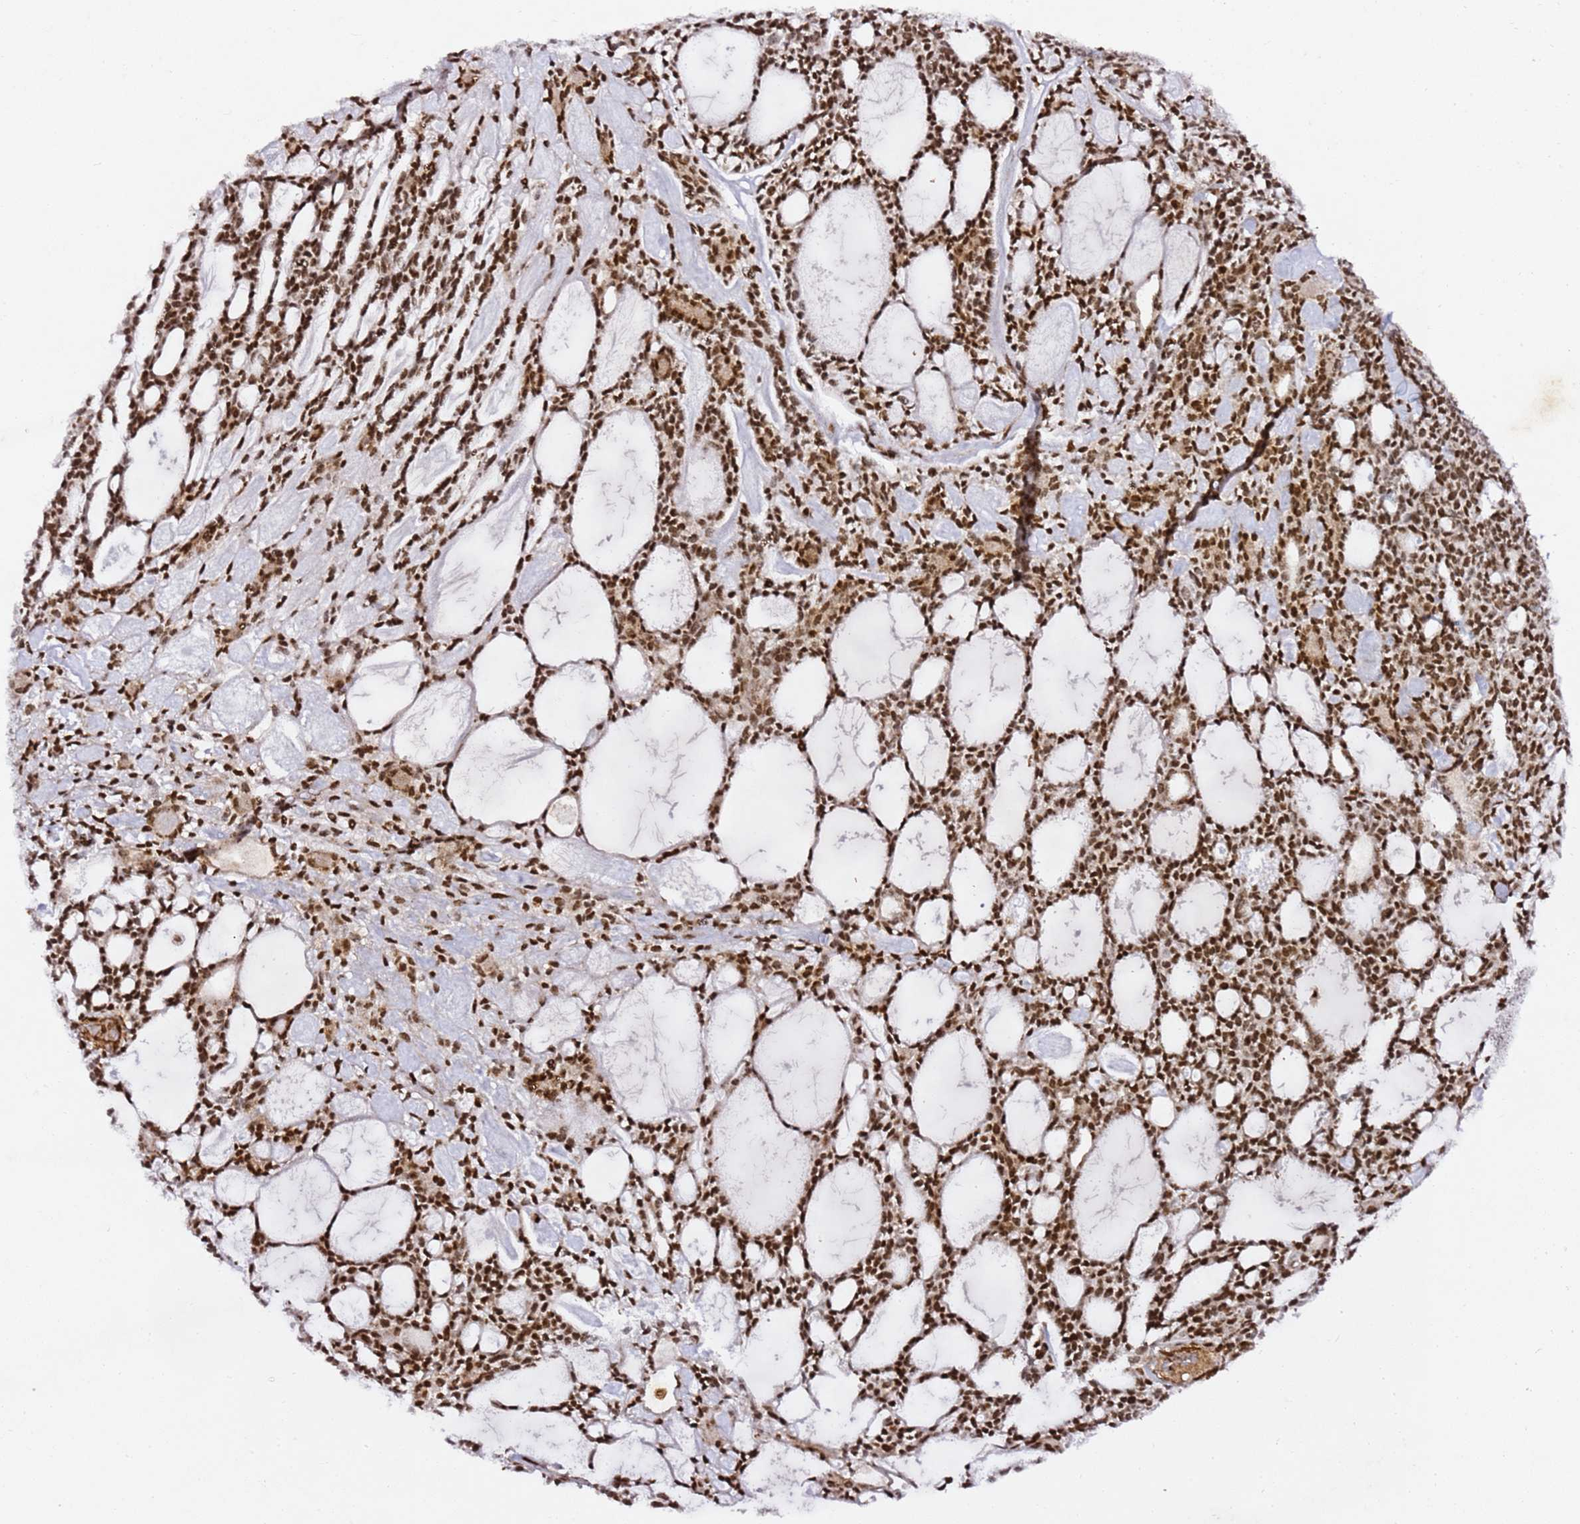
{"staining": {"intensity": "strong", "quantity": ">75%", "location": "nuclear"}, "tissue": "head and neck cancer", "cell_type": "Tumor cells", "image_type": "cancer", "snomed": [{"axis": "morphology", "description": "Adenocarcinoma, NOS"}, {"axis": "topography", "description": "Salivary gland"}, {"axis": "topography", "description": "Head-Neck"}], "caption": "A micrograph showing strong nuclear expression in about >75% of tumor cells in head and neck adenocarcinoma, as visualized by brown immunohistochemical staining.", "gene": "GBP2", "patient": {"sex": "male", "age": 55}}